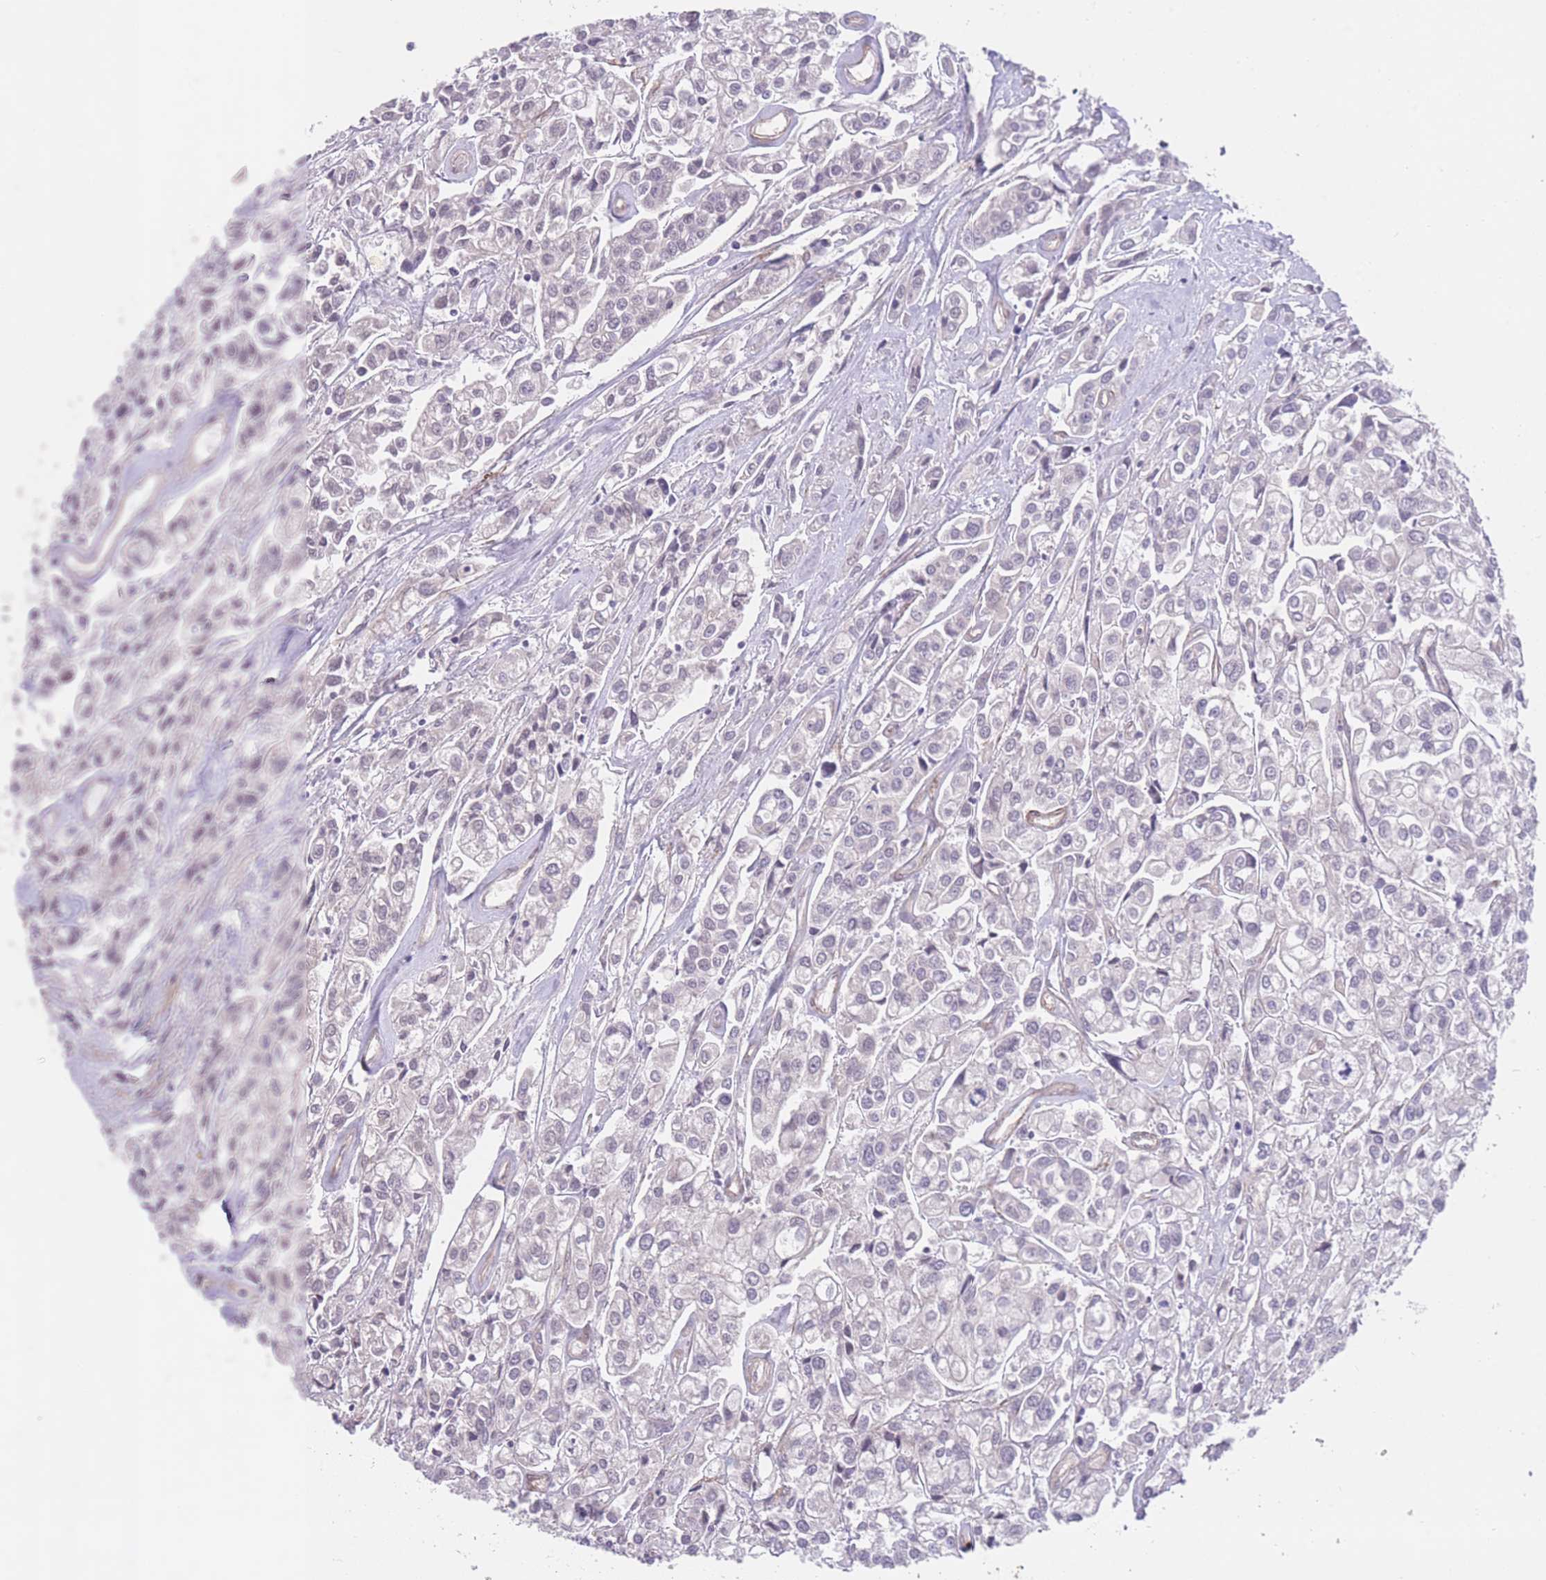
{"staining": {"intensity": "negative", "quantity": "none", "location": "none"}, "tissue": "urothelial cancer", "cell_type": "Tumor cells", "image_type": "cancer", "snomed": [{"axis": "morphology", "description": "Urothelial carcinoma, High grade"}, {"axis": "topography", "description": "Urinary bladder"}], "caption": "High-grade urothelial carcinoma was stained to show a protein in brown. There is no significant positivity in tumor cells. (Stains: DAB (3,3'-diaminobenzidine) immunohistochemistry (IHC) with hematoxylin counter stain, Microscopy: brightfield microscopy at high magnification).", "gene": "QTRT1", "patient": {"sex": "male", "age": 67}}